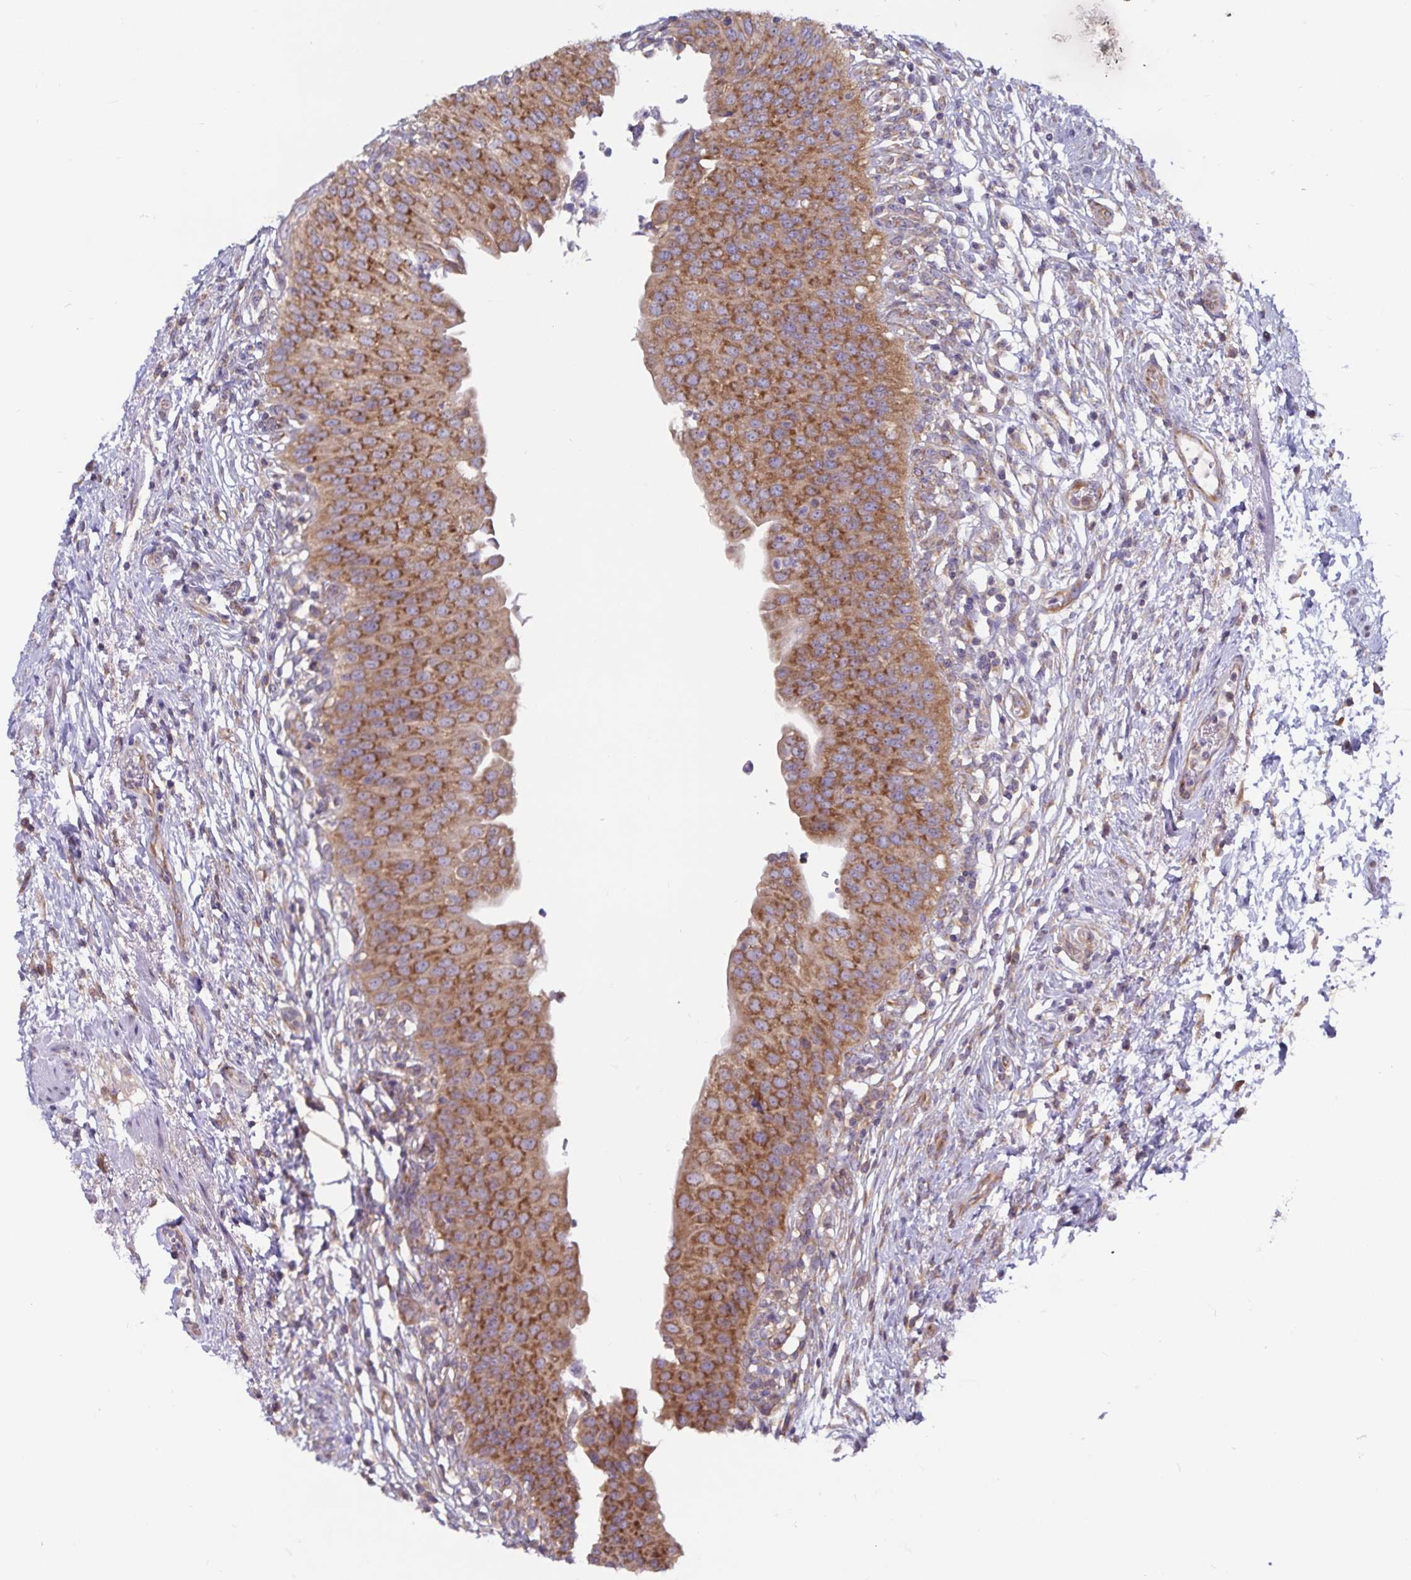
{"staining": {"intensity": "moderate", "quantity": ">75%", "location": "cytoplasmic/membranous"}, "tissue": "urinary bladder", "cell_type": "Urothelial cells", "image_type": "normal", "snomed": [{"axis": "morphology", "description": "Normal tissue, NOS"}, {"axis": "topography", "description": "Urinary bladder"}, {"axis": "topography", "description": "Peripheral nerve tissue"}], "caption": "IHC micrograph of unremarkable urinary bladder: urinary bladder stained using immunohistochemistry exhibits medium levels of moderate protein expression localized specifically in the cytoplasmic/membranous of urothelial cells, appearing as a cytoplasmic/membranous brown color.", "gene": "FAM120A", "patient": {"sex": "female", "age": 60}}